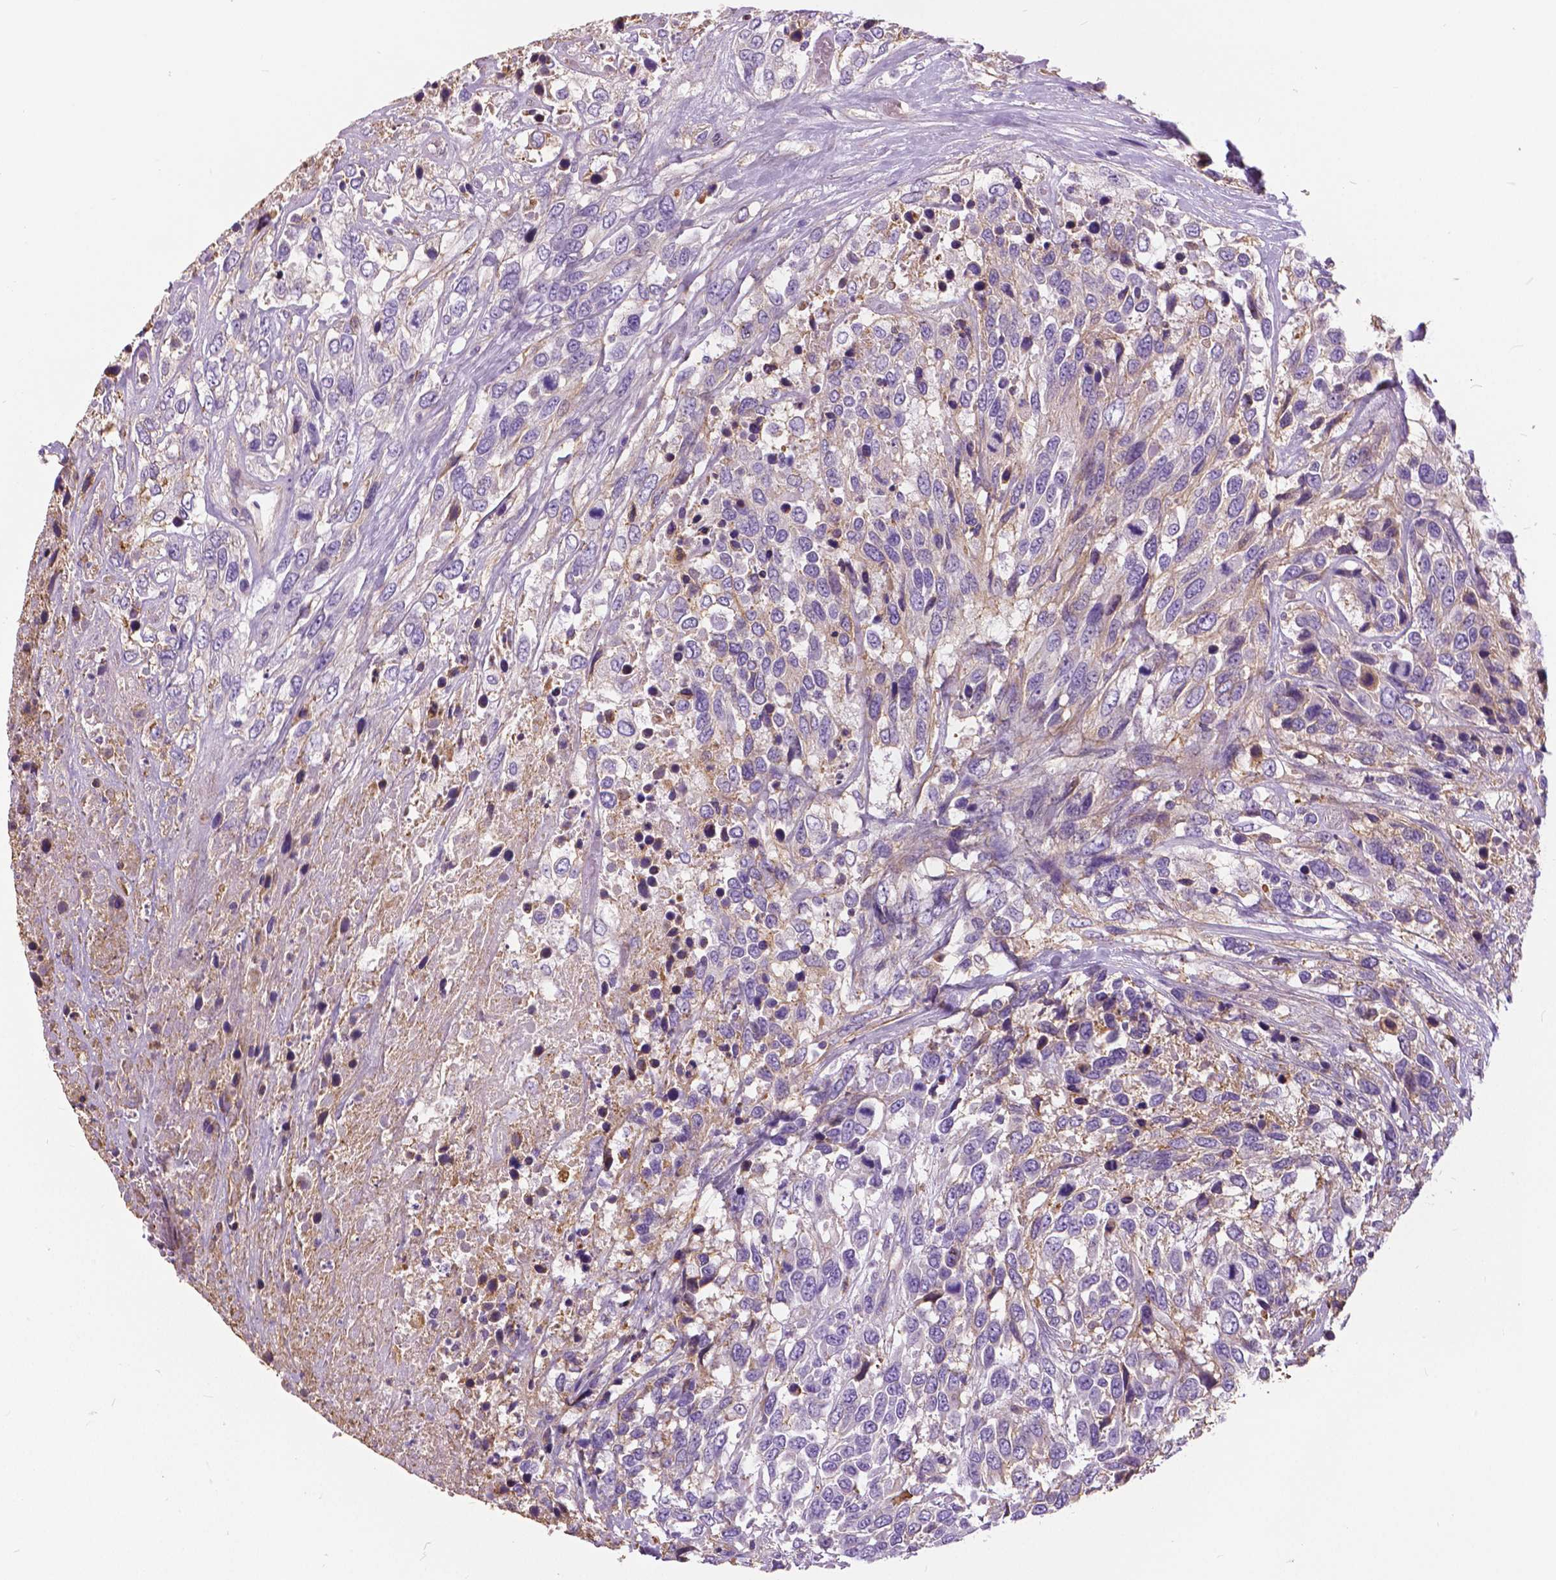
{"staining": {"intensity": "negative", "quantity": "none", "location": "none"}, "tissue": "urothelial cancer", "cell_type": "Tumor cells", "image_type": "cancer", "snomed": [{"axis": "morphology", "description": "Urothelial carcinoma, High grade"}, {"axis": "topography", "description": "Urinary bladder"}], "caption": "An immunohistochemistry (IHC) micrograph of urothelial carcinoma (high-grade) is shown. There is no staining in tumor cells of urothelial carcinoma (high-grade).", "gene": "ANXA13", "patient": {"sex": "female", "age": 70}}